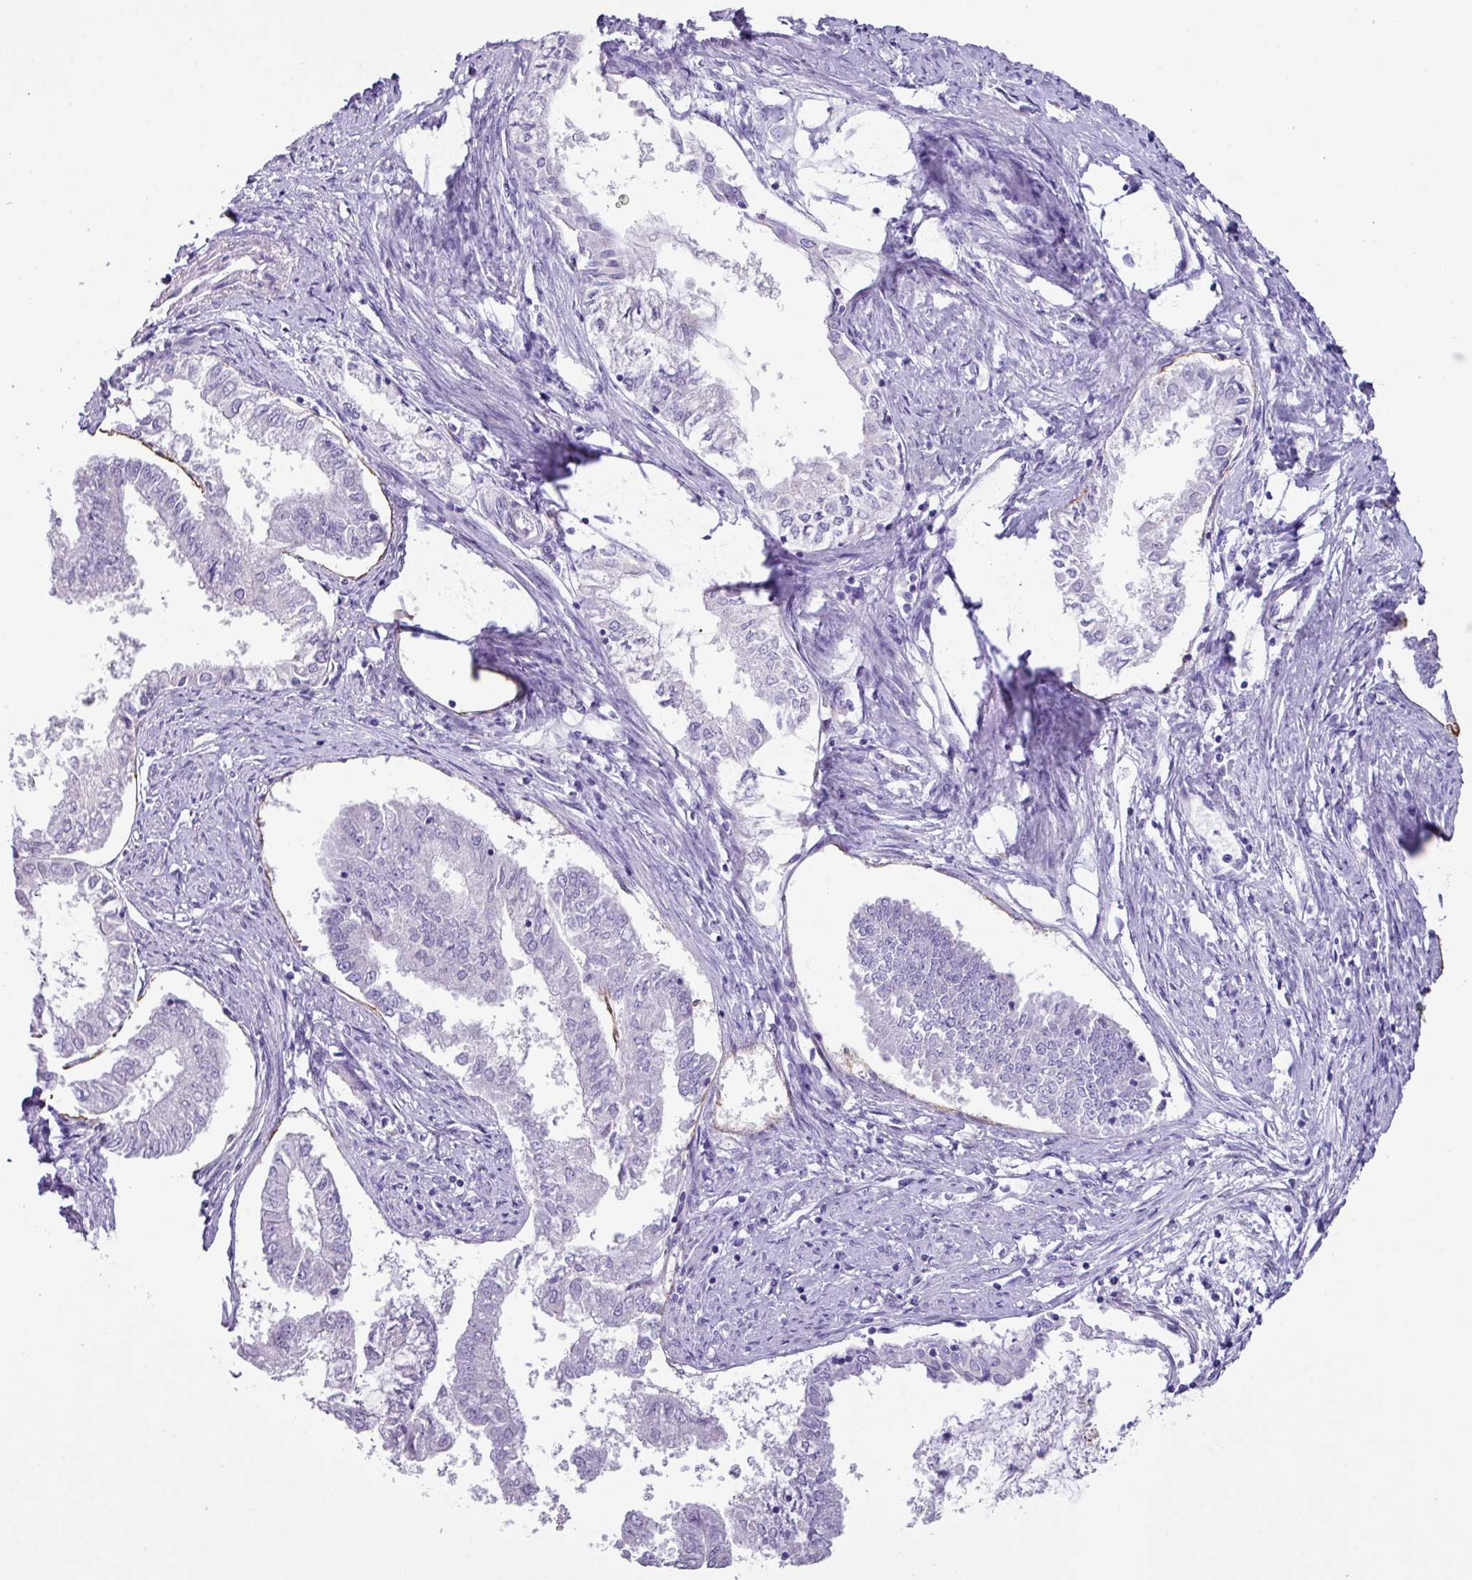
{"staining": {"intensity": "negative", "quantity": "none", "location": "none"}, "tissue": "endometrial cancer", "cell_type": "Tumor cells", "image_type": "cancer", "snomed": [{"axis": "morphology", "description": "Adenocarcinoma, NOS"}, {"axis": "topography", "description": "Endometrium"}], "caption": "There is no significant expression in tumor cells of endometrial cancer. The staining is performed using DAB brown chromogen with nuclei counter-stained in using hematoxylin.", "gene": "ZNF524", "patient": {"sex": "female", "age": 76}}